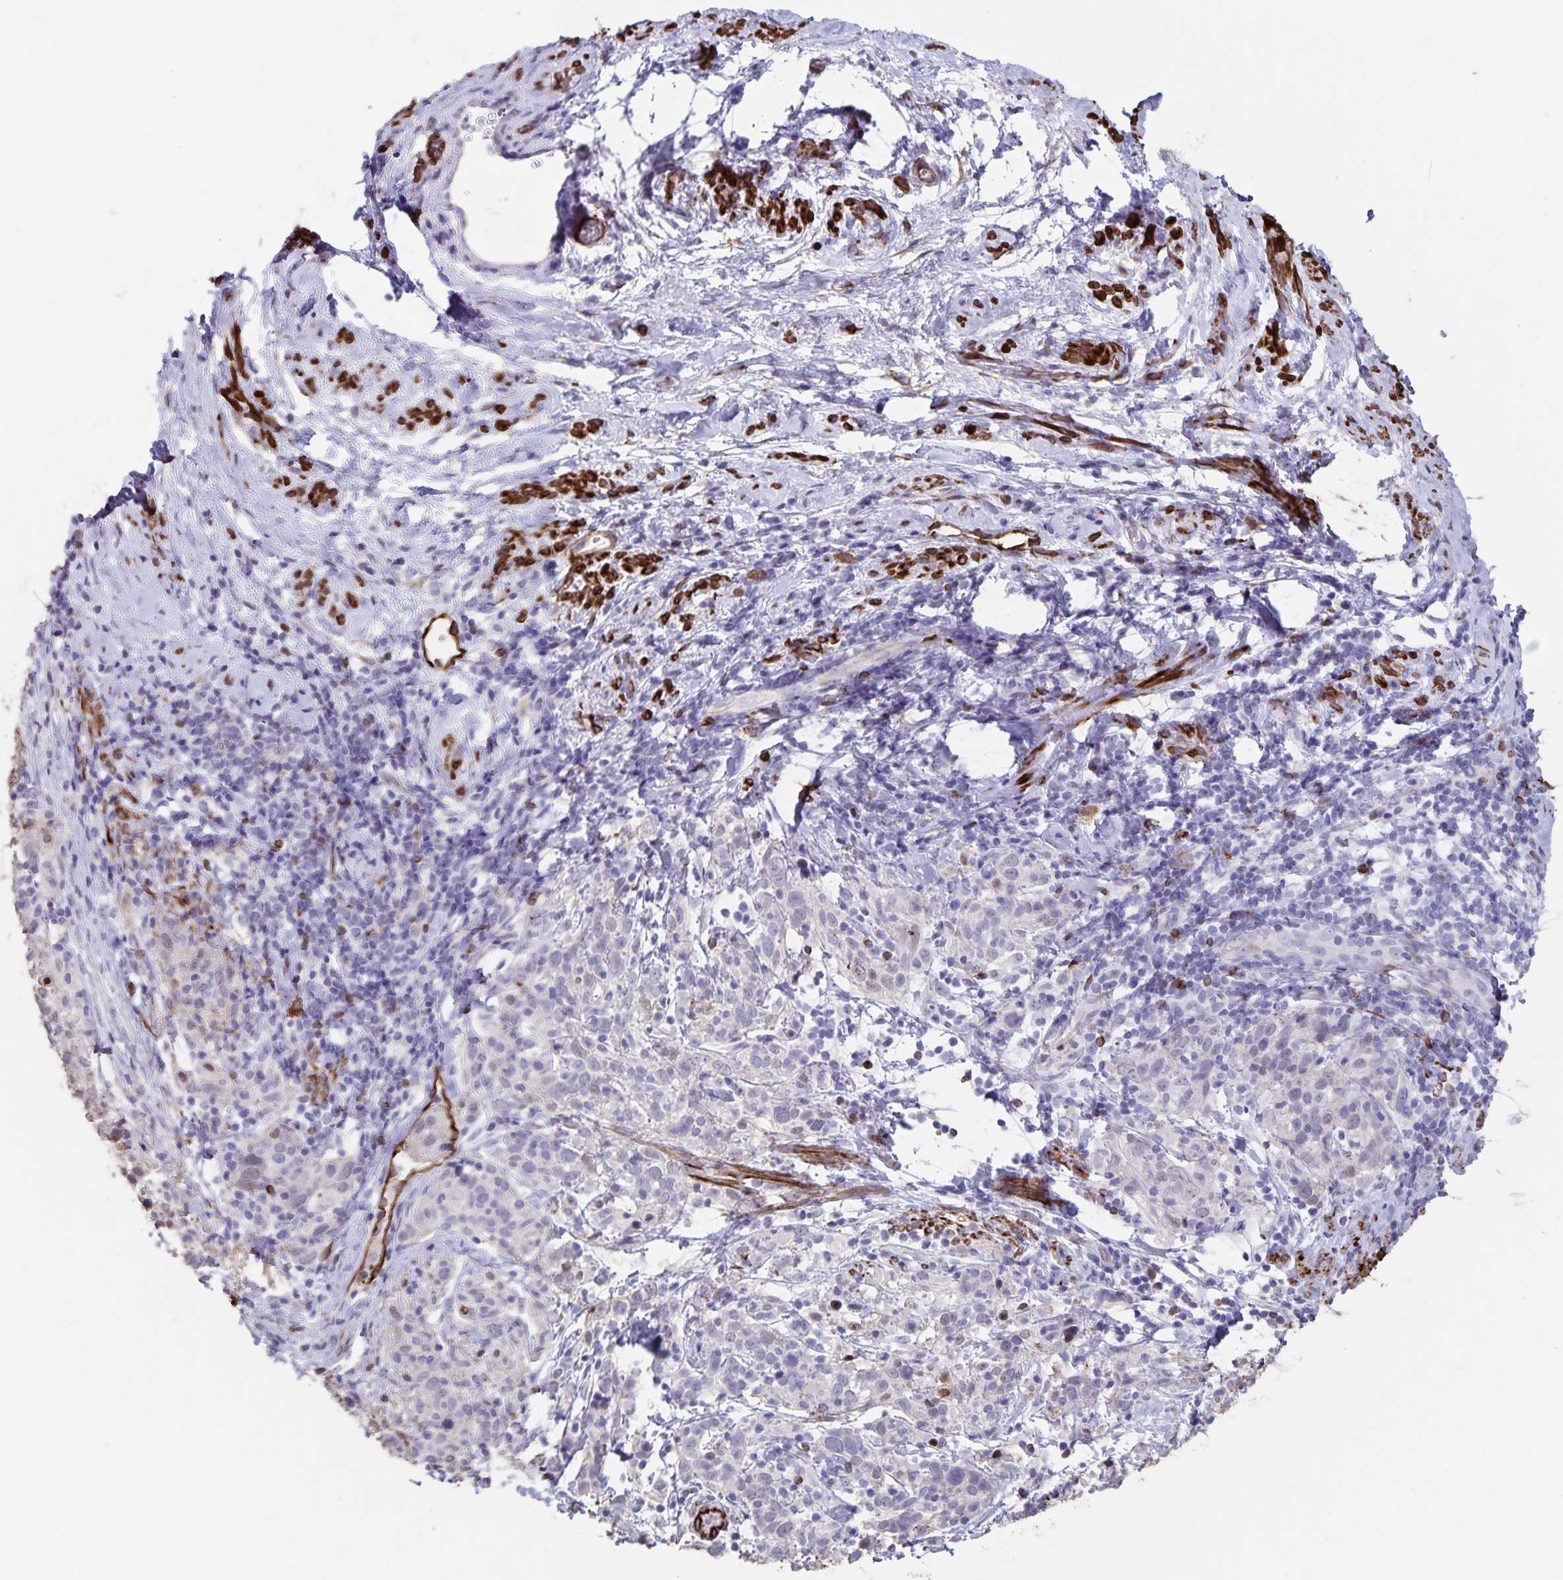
{"staining": {"intensity": "negative", "quantity": "none", "location": "none"}, "tissue": "cervical cancer", "cell_type": "Tumor cells", "image_type": "cancer", "snomed": [{"axis": "morphology", "description": "Squamous cell carcinoma, NOS"}, {"axis": "topography", "description": "Cervix"}], "caption": "Cervical squamous cell carcinoma was stained to show a protein in brown. There is no significant staining in tumor cells.", "gene": "SYNM", "patient": {"sex": "female", "age": 61}}